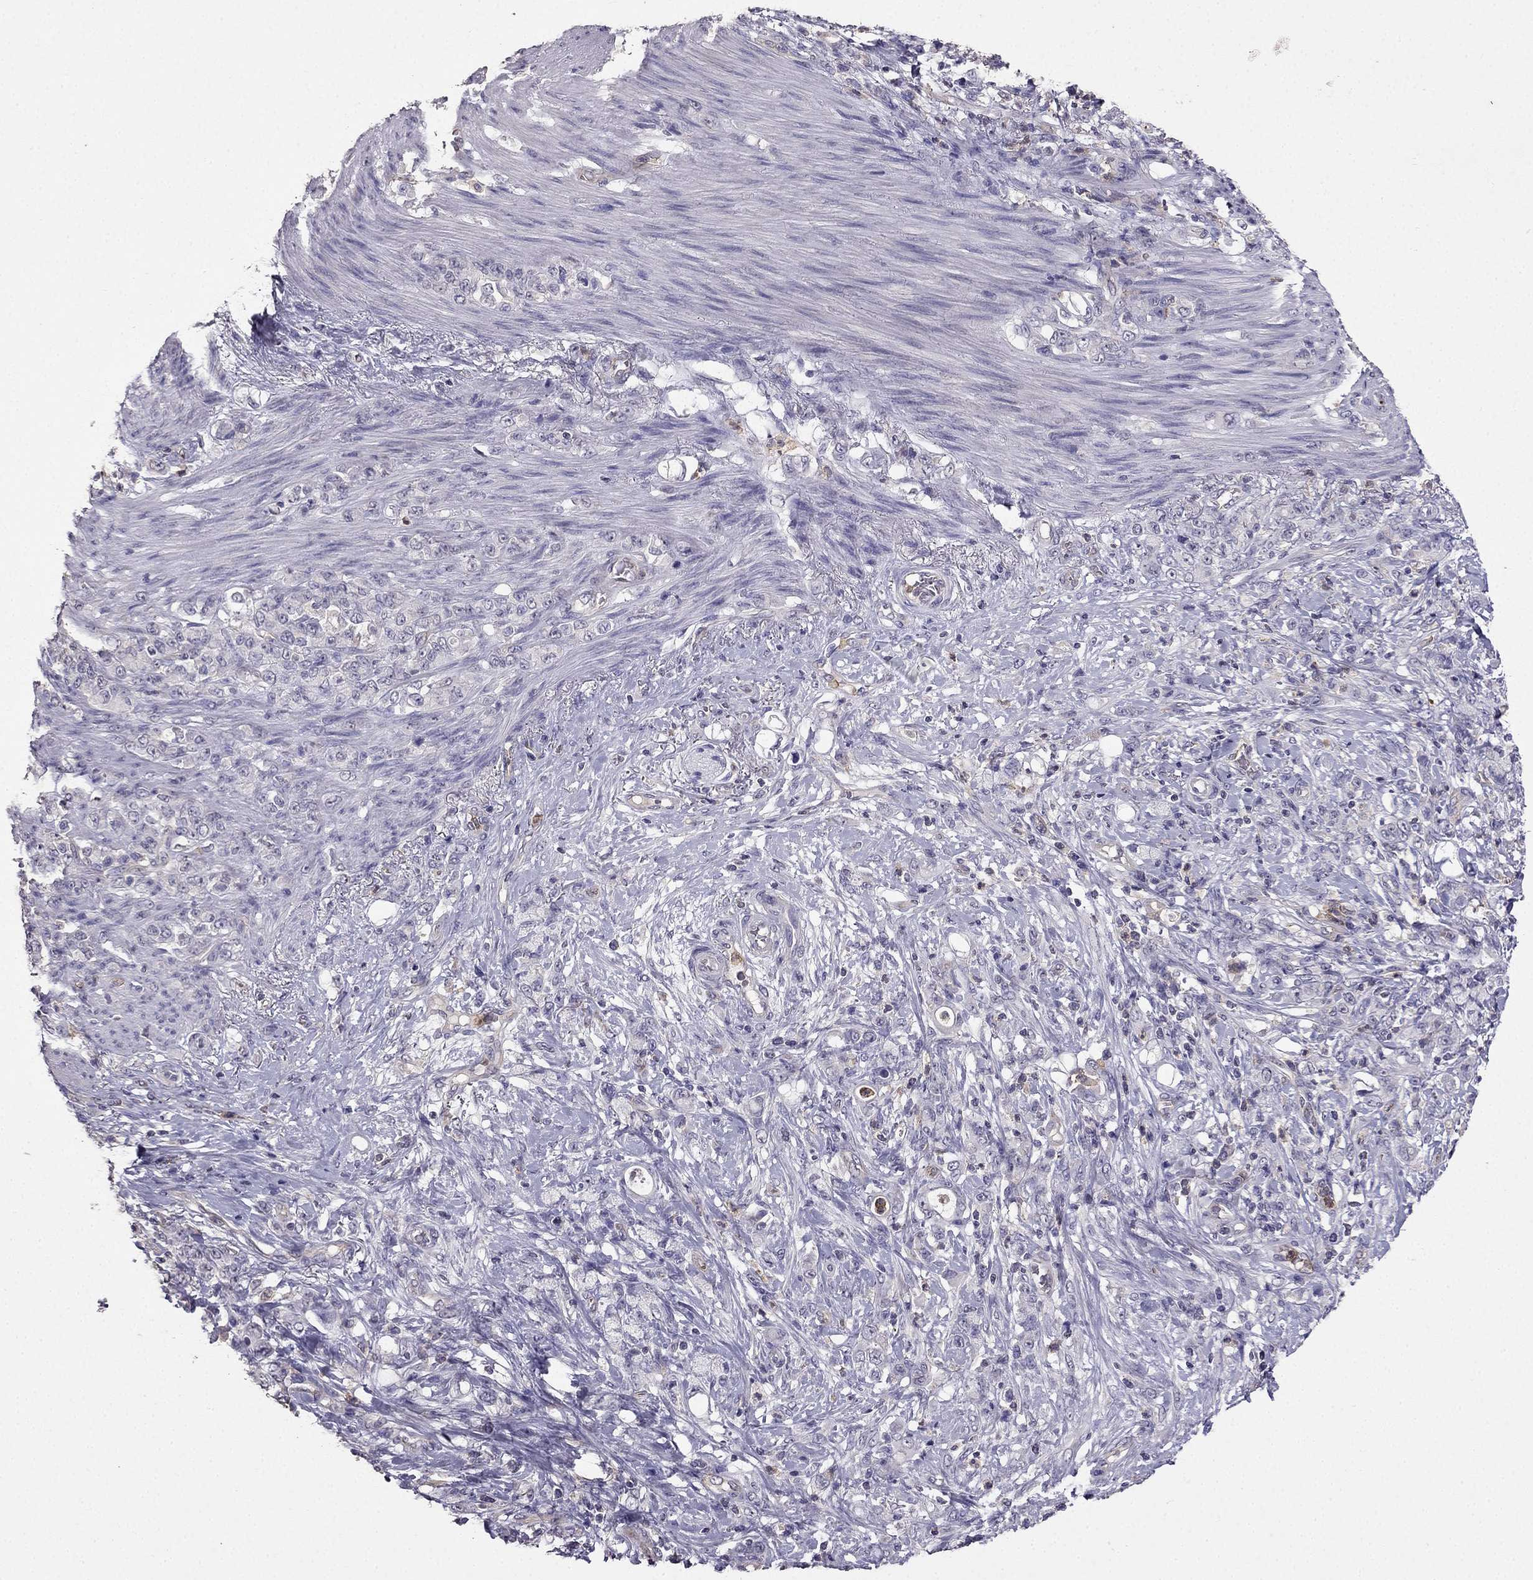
{"staining": {"intensity": "negative", "quantity": "none", "location": "none"}, "tissue": "stomach cancer", "cell_type": "Tumor cells", "image_type": "cancer", "snomed": [{"axis": "morphology", "description": "Adenocarcinoma, NOS"}, {"axis": "topography", "description": "Stomach"}], "caption": "Stomach cancer (adenocarcinoma) was stained to show a protein in brown. There is no significant staining in tumor cells.", "gene": "RFLNB", "patient": {"sex": "female", "age": 79}}